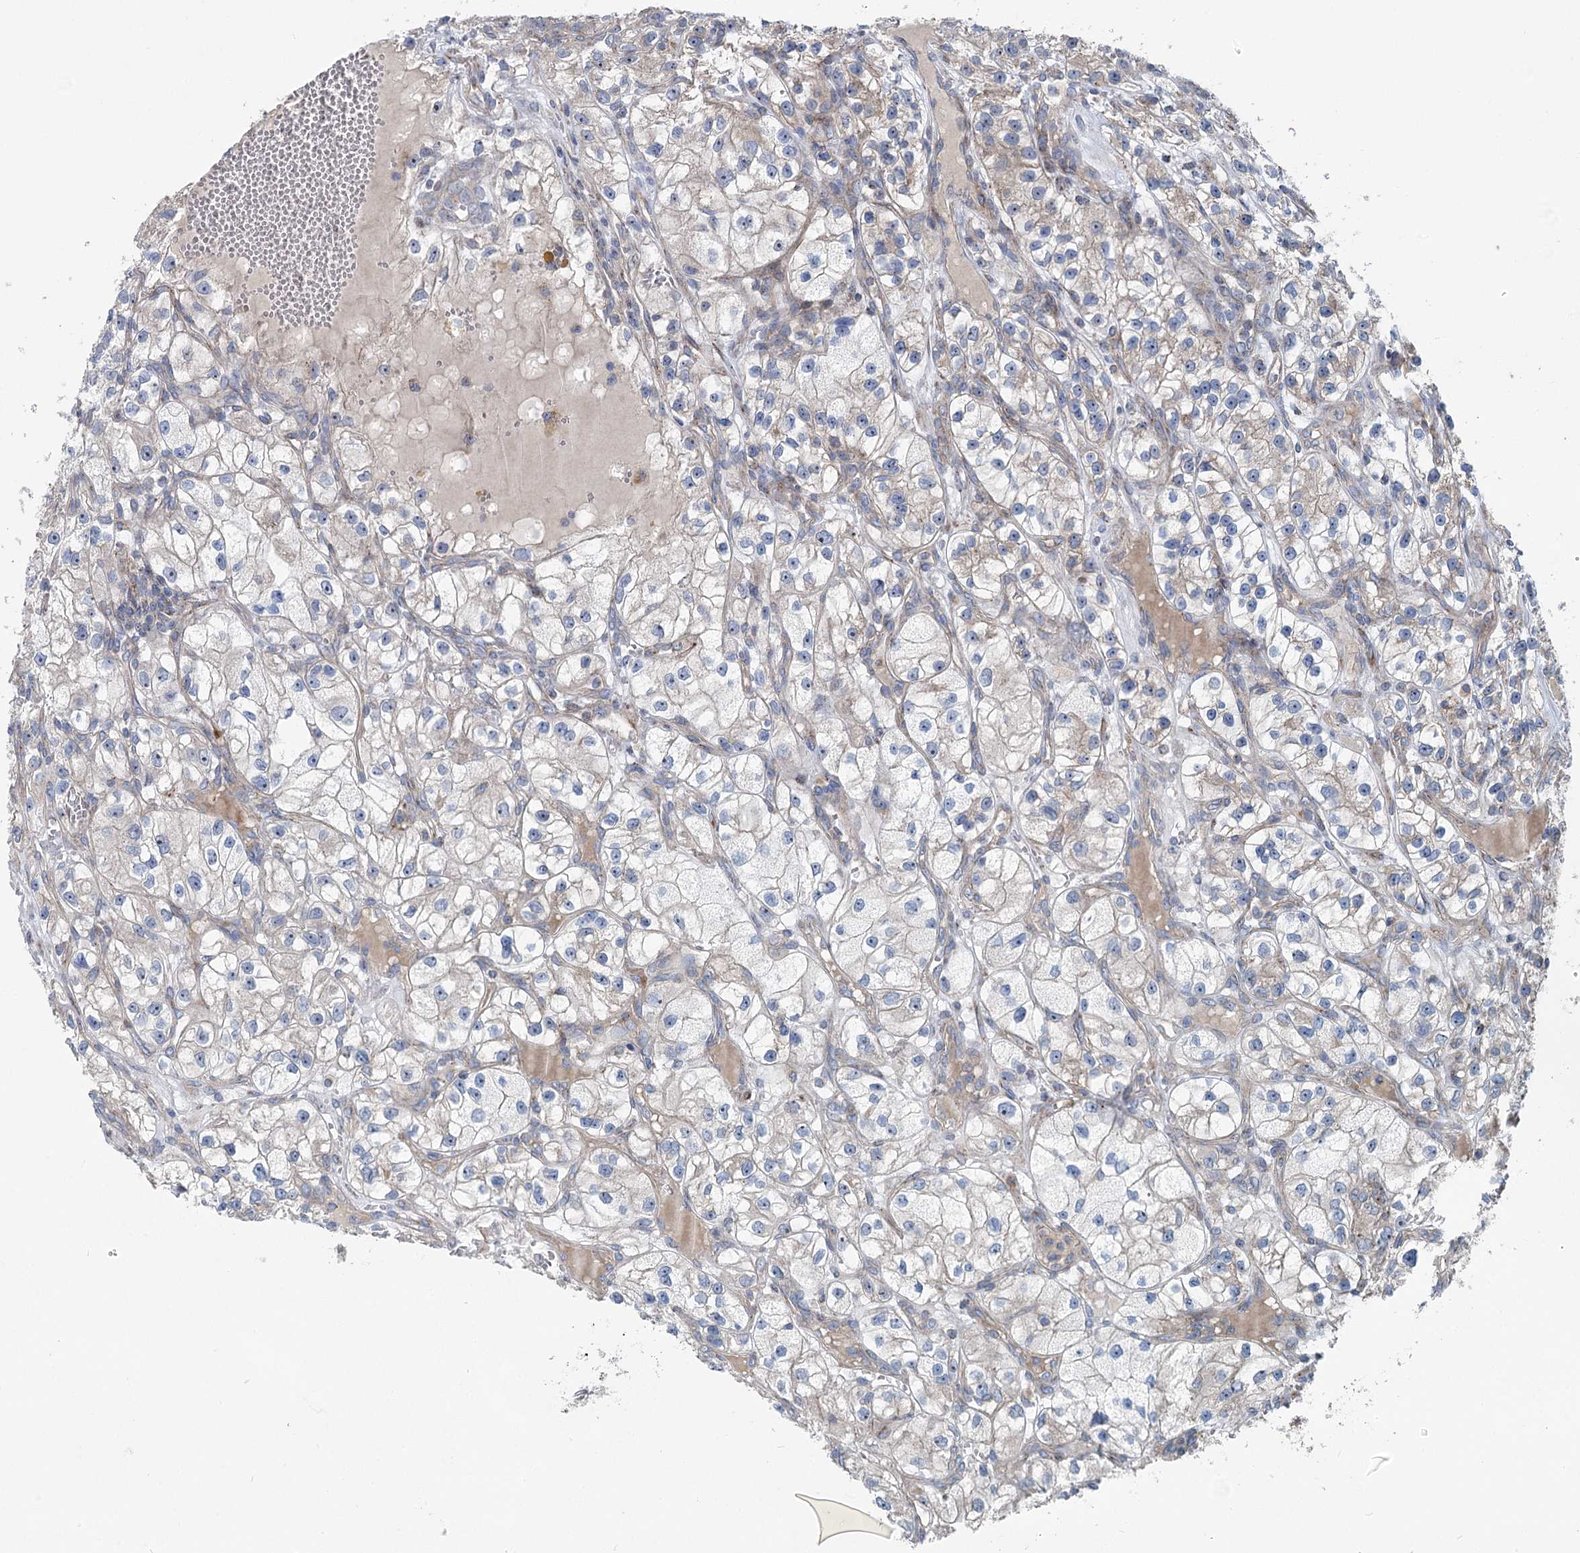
{"staining": {"intensity": "negative", "quantity": "none", "location": "none"}, "tissue": "renal cancer", "cell_type": "Tumor cells", "image_type": "cancer", "snomed": [{"axis": "morphology", "description": "Adenocarcinoma, NOS"}, {"axis": "topography", "description": "Kidney"}], "caption": "Histopathology image shows no significant protein staining in tumor cells of renal adenocarcinoma. Brightfield microscopy of immunohistochemistry stained with DAB (brown) and hematoxylin (blue), captured at high magnification.", "gene": "MARK2", "patient": {"sex": "female", "age": 57}}